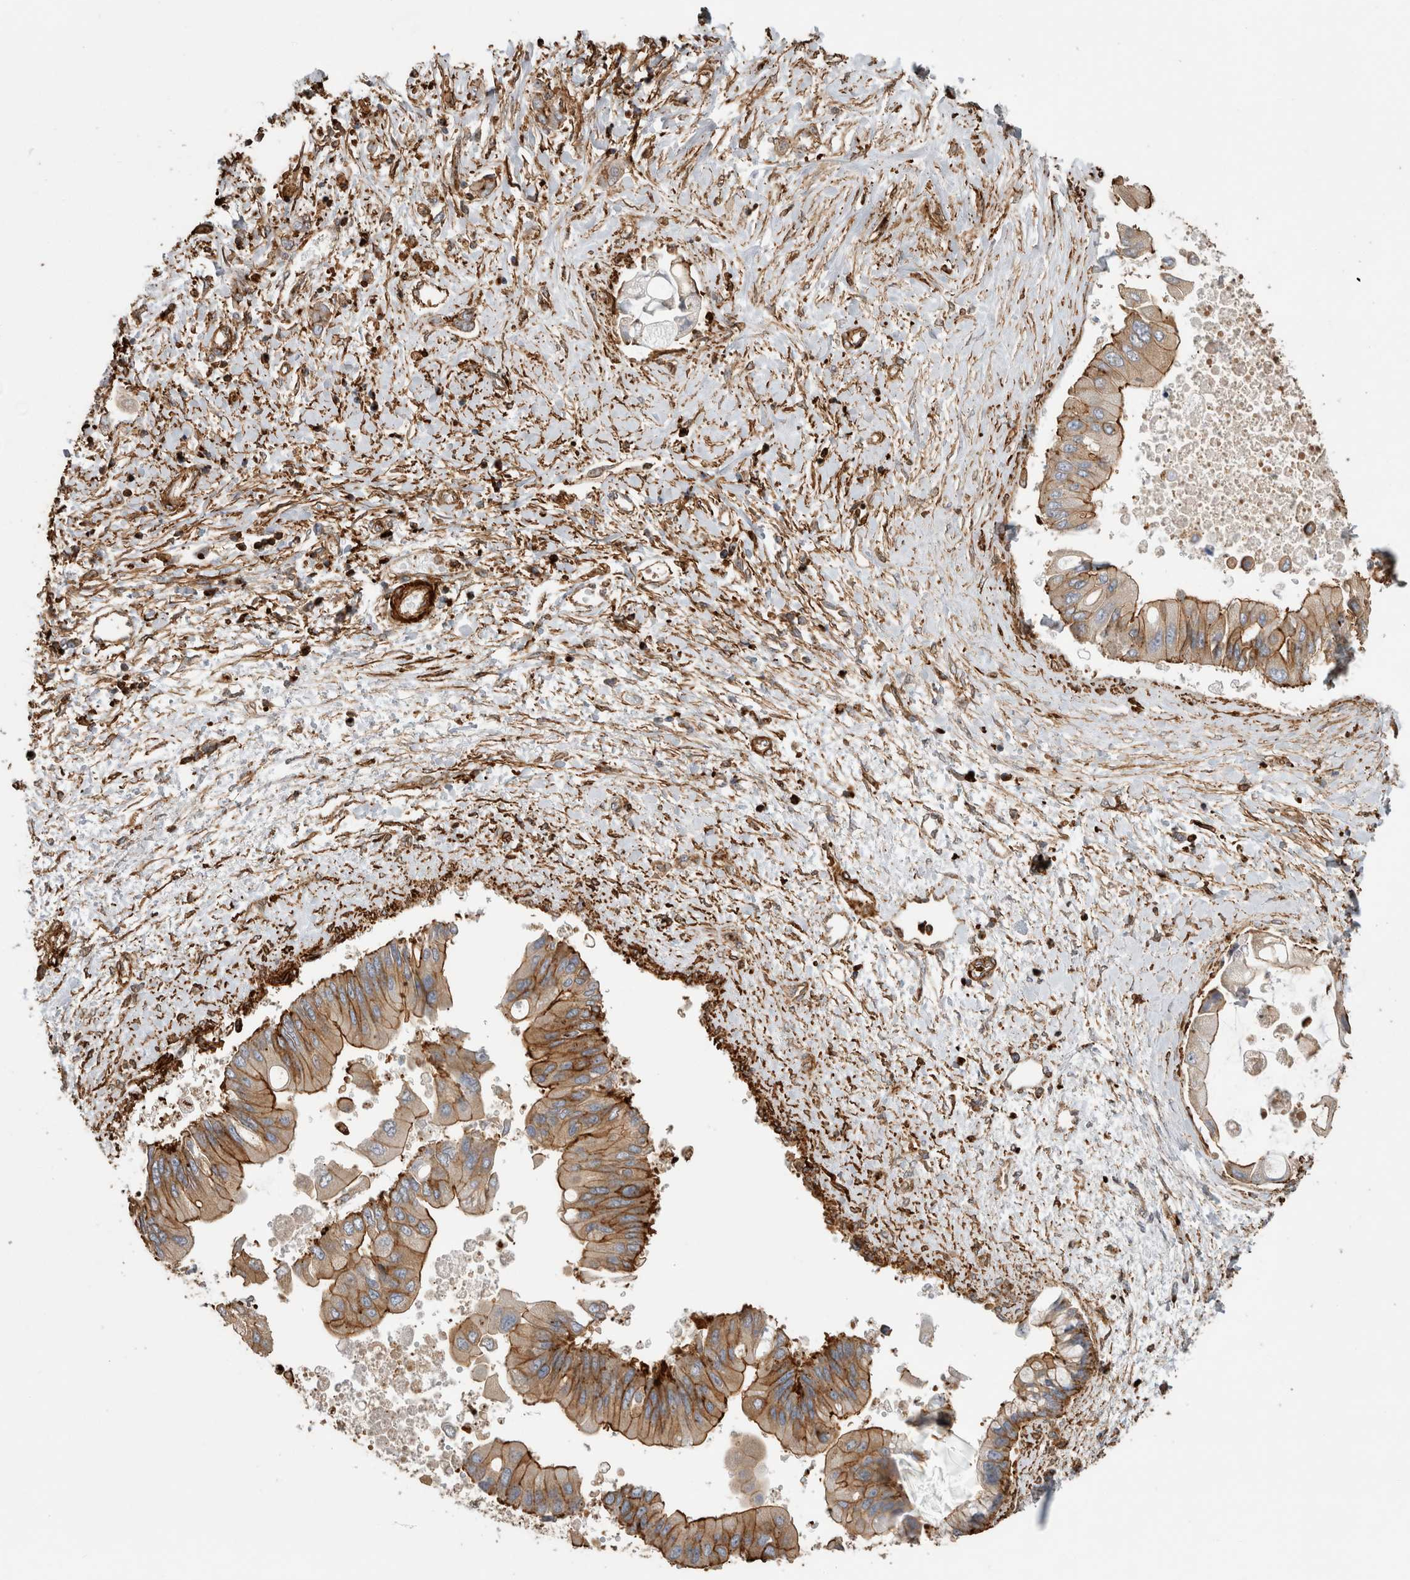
{"staining": {"intensity": "moderate", "quantity": ">75%", "location": "cytoplasmic/membranous"}, "tissue": "liver cancer", "cell_type": "Tumor cells", "image_type": "cancer", "snomed": [{"axis": "morphology", "description": "Cholangiocarcinoma"}, {"axis": "topography", "description": "Liver"}], "caption": "Moderate cytoplasmic/membranous protein positivity is seen in about >75% of tumor cells in liver cholangiocarcinoma.", "gene": "GPER1", "patient": {"sex": "male", "age": 50}}